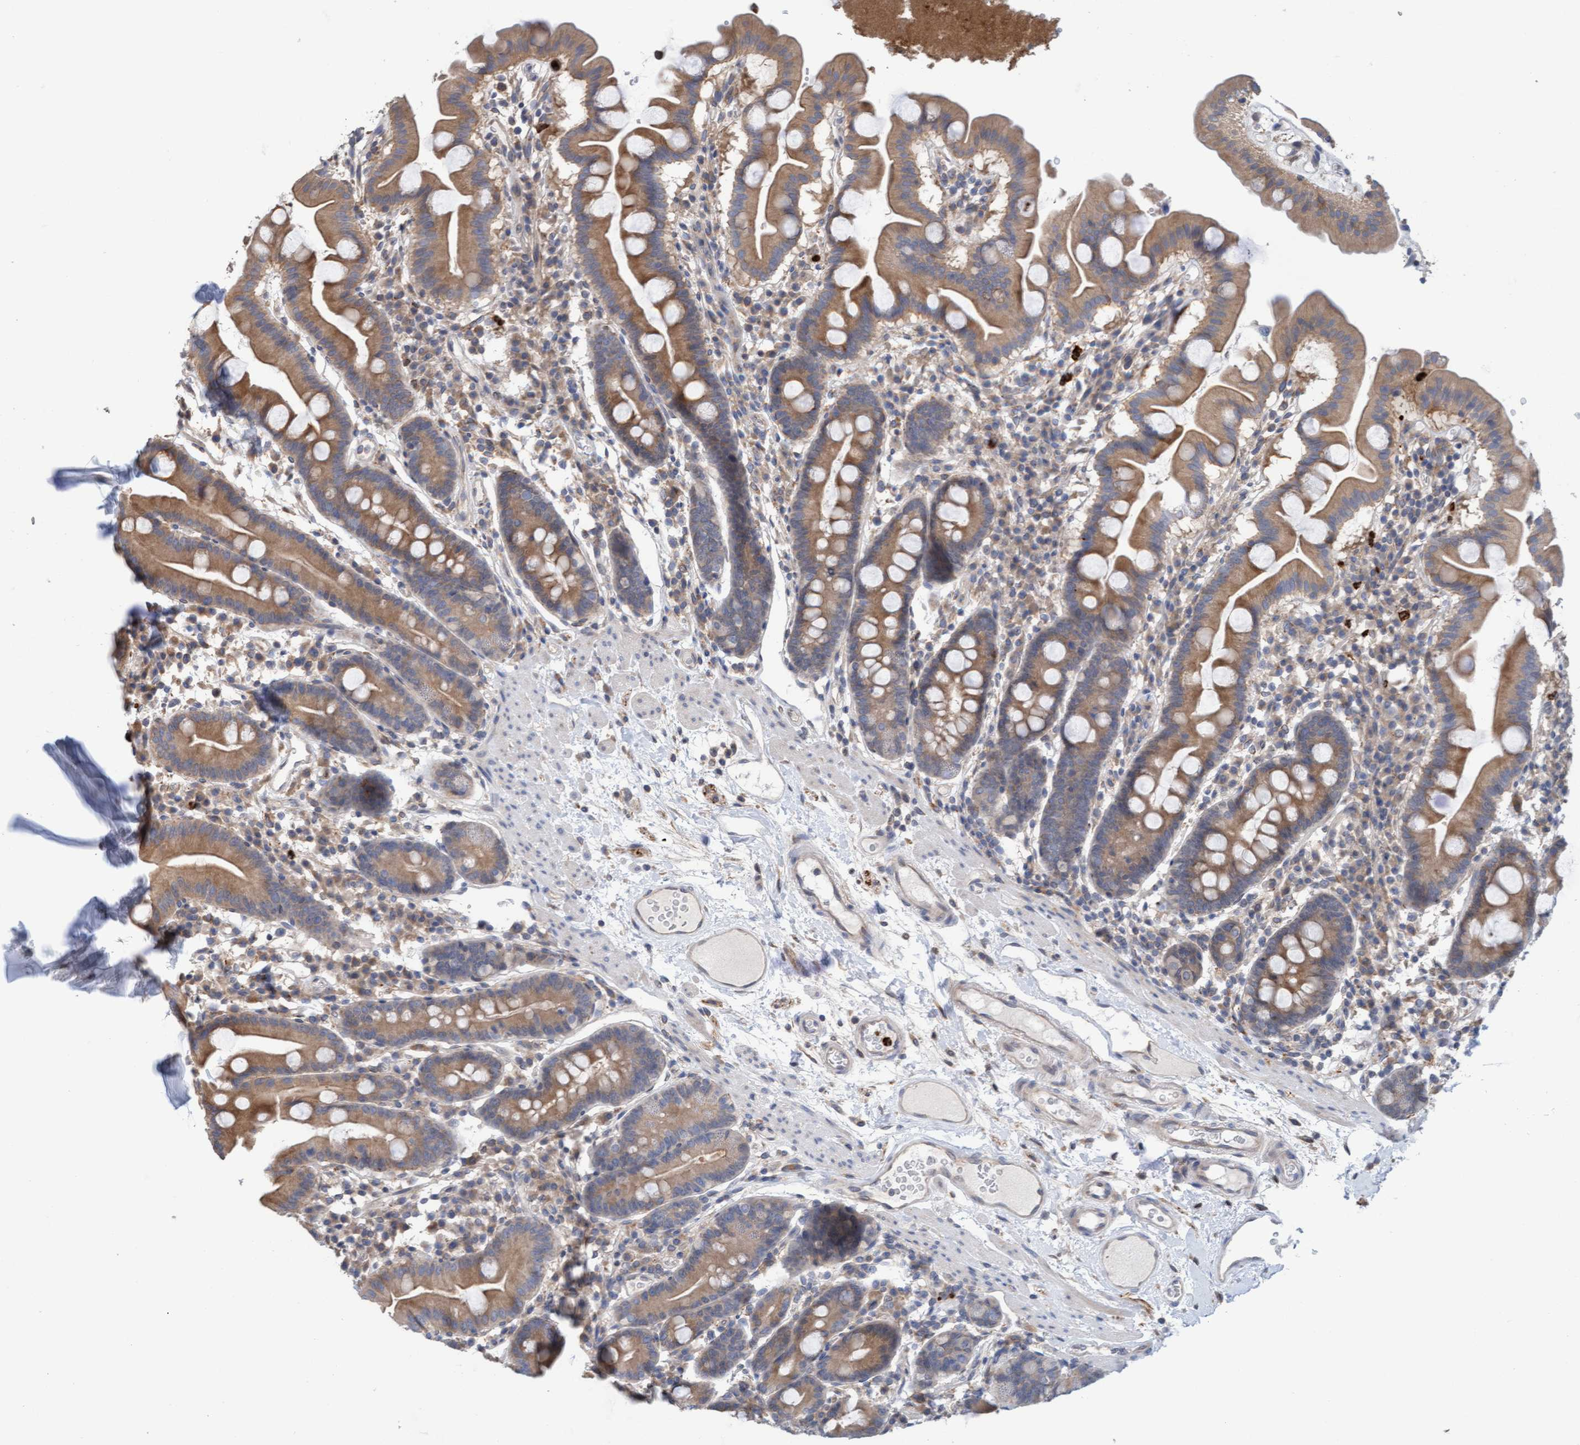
{"staining": {"intensity": "moderate", "quantity": ">75%", "location": "cytoplasmic/membranous"}, "tissue": "duodenum", "cell_type": "Glandular cells", "image_type": "normal", "snomed": [{"axis": "morphology", "description": "Normal tissue, NOS"}, {"axis": "topography", "description": "Duodenum"}], "caption": "Unremarkable duodenum was stained to show a protein in brown. There is medium levels of moderate cytoplasmic/membranous staining in about >75% of glandular cells.", "gene": "MMP8", "patient": {"sex": "male", "age": 50}}